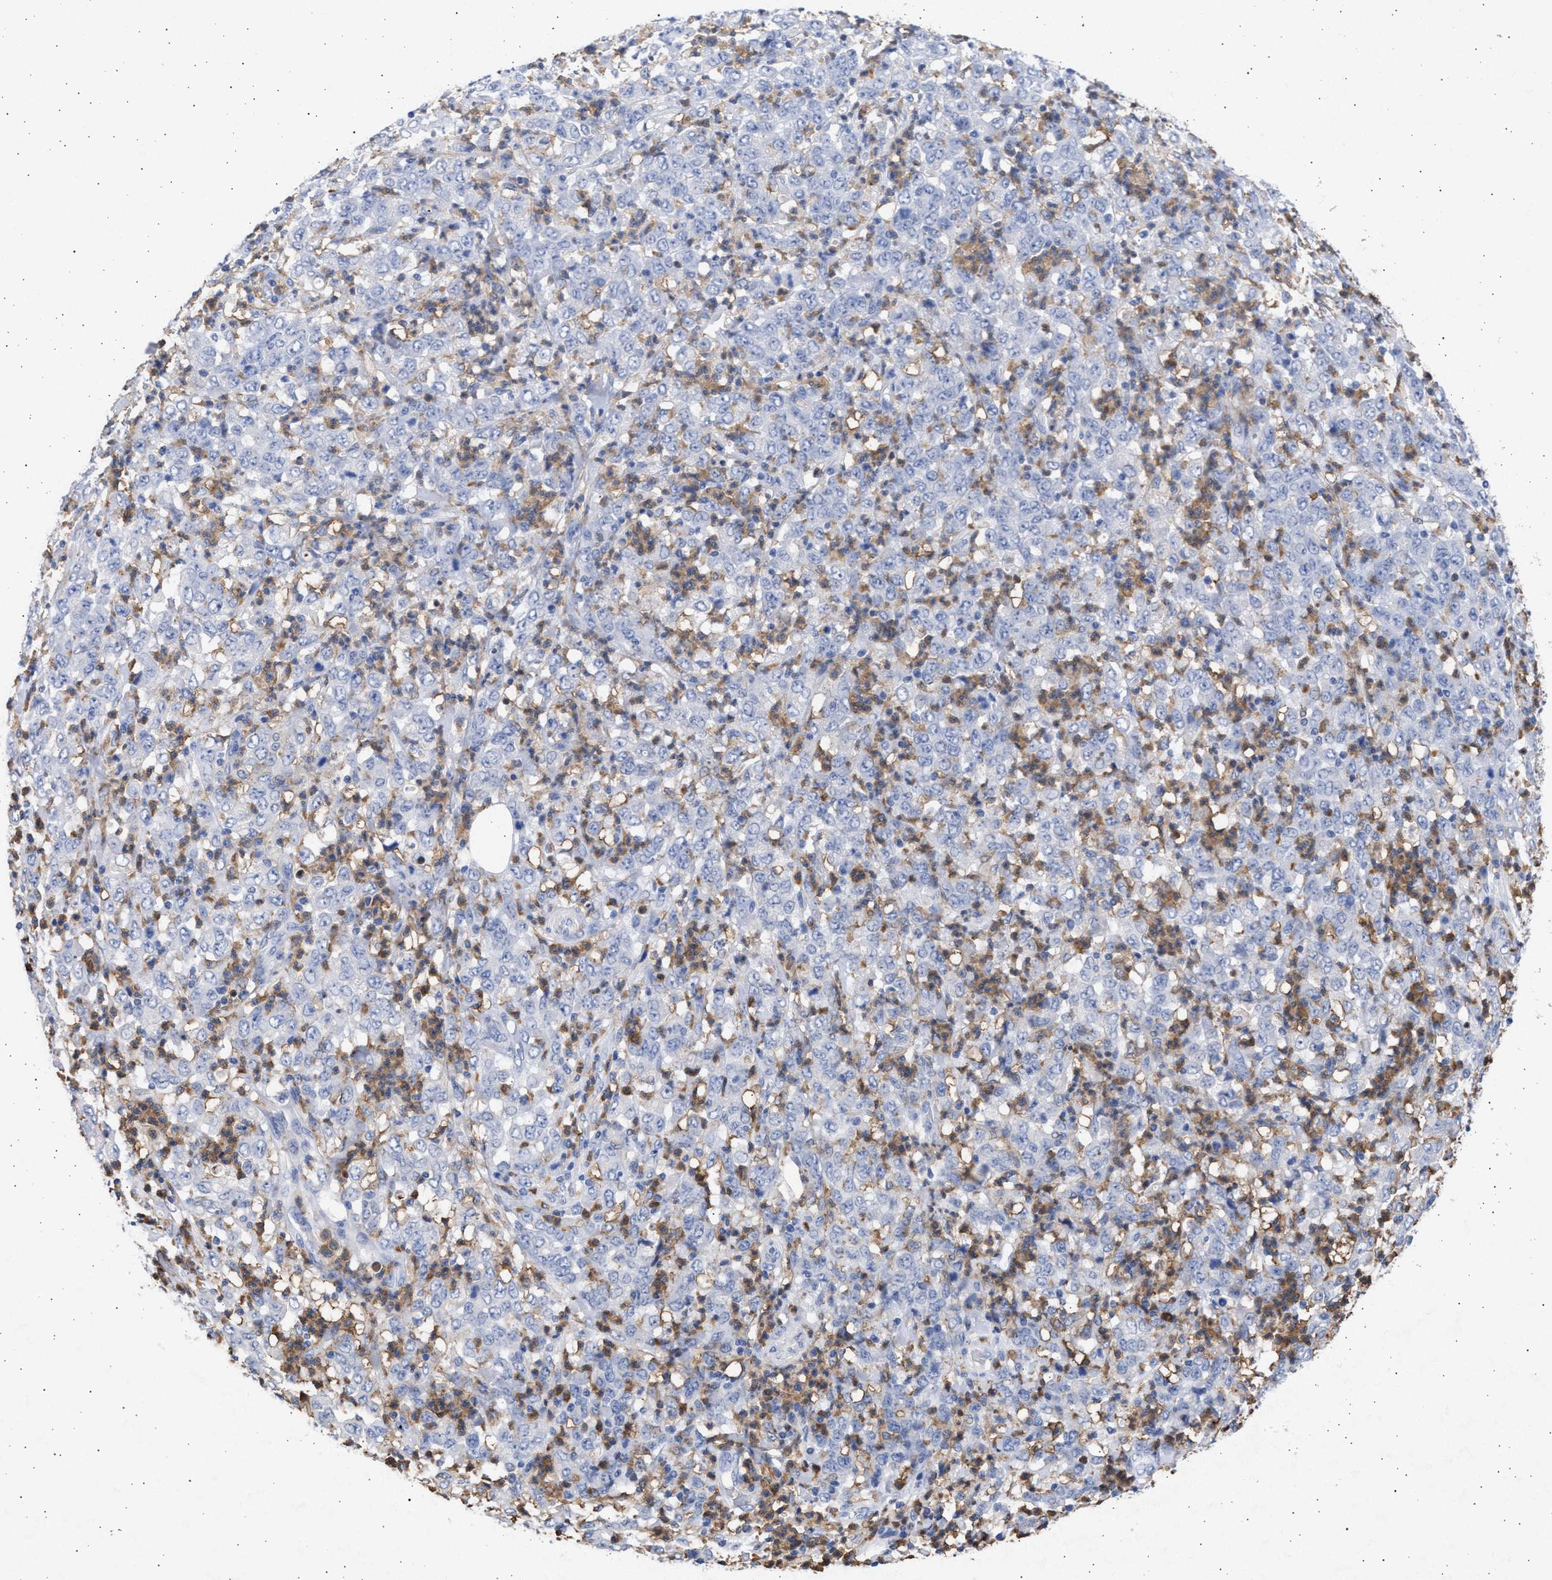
{"staining": {"intensity": "negative", "quantity": "none", "location": "none"}, "tissue": "stomach cancer", "cell_type": "Tumor cells", "image_type": "cancer", "snomed": [{"axis": "morphology", "description": "Adenocarcinoma, NOS"}, {"axis": "topography", "description": "Stomach, lower"}], "caption": "An IHC histopathology image of stomach cancer (adenocarcinoma) is shown. There is no staining in tumor cells of stomach cancer (adenocarcinoma). (DAB IHC with hematoxylin counter stain).", "gene": "FCER1A", "patient": {"sex": "female", "age": 71}}